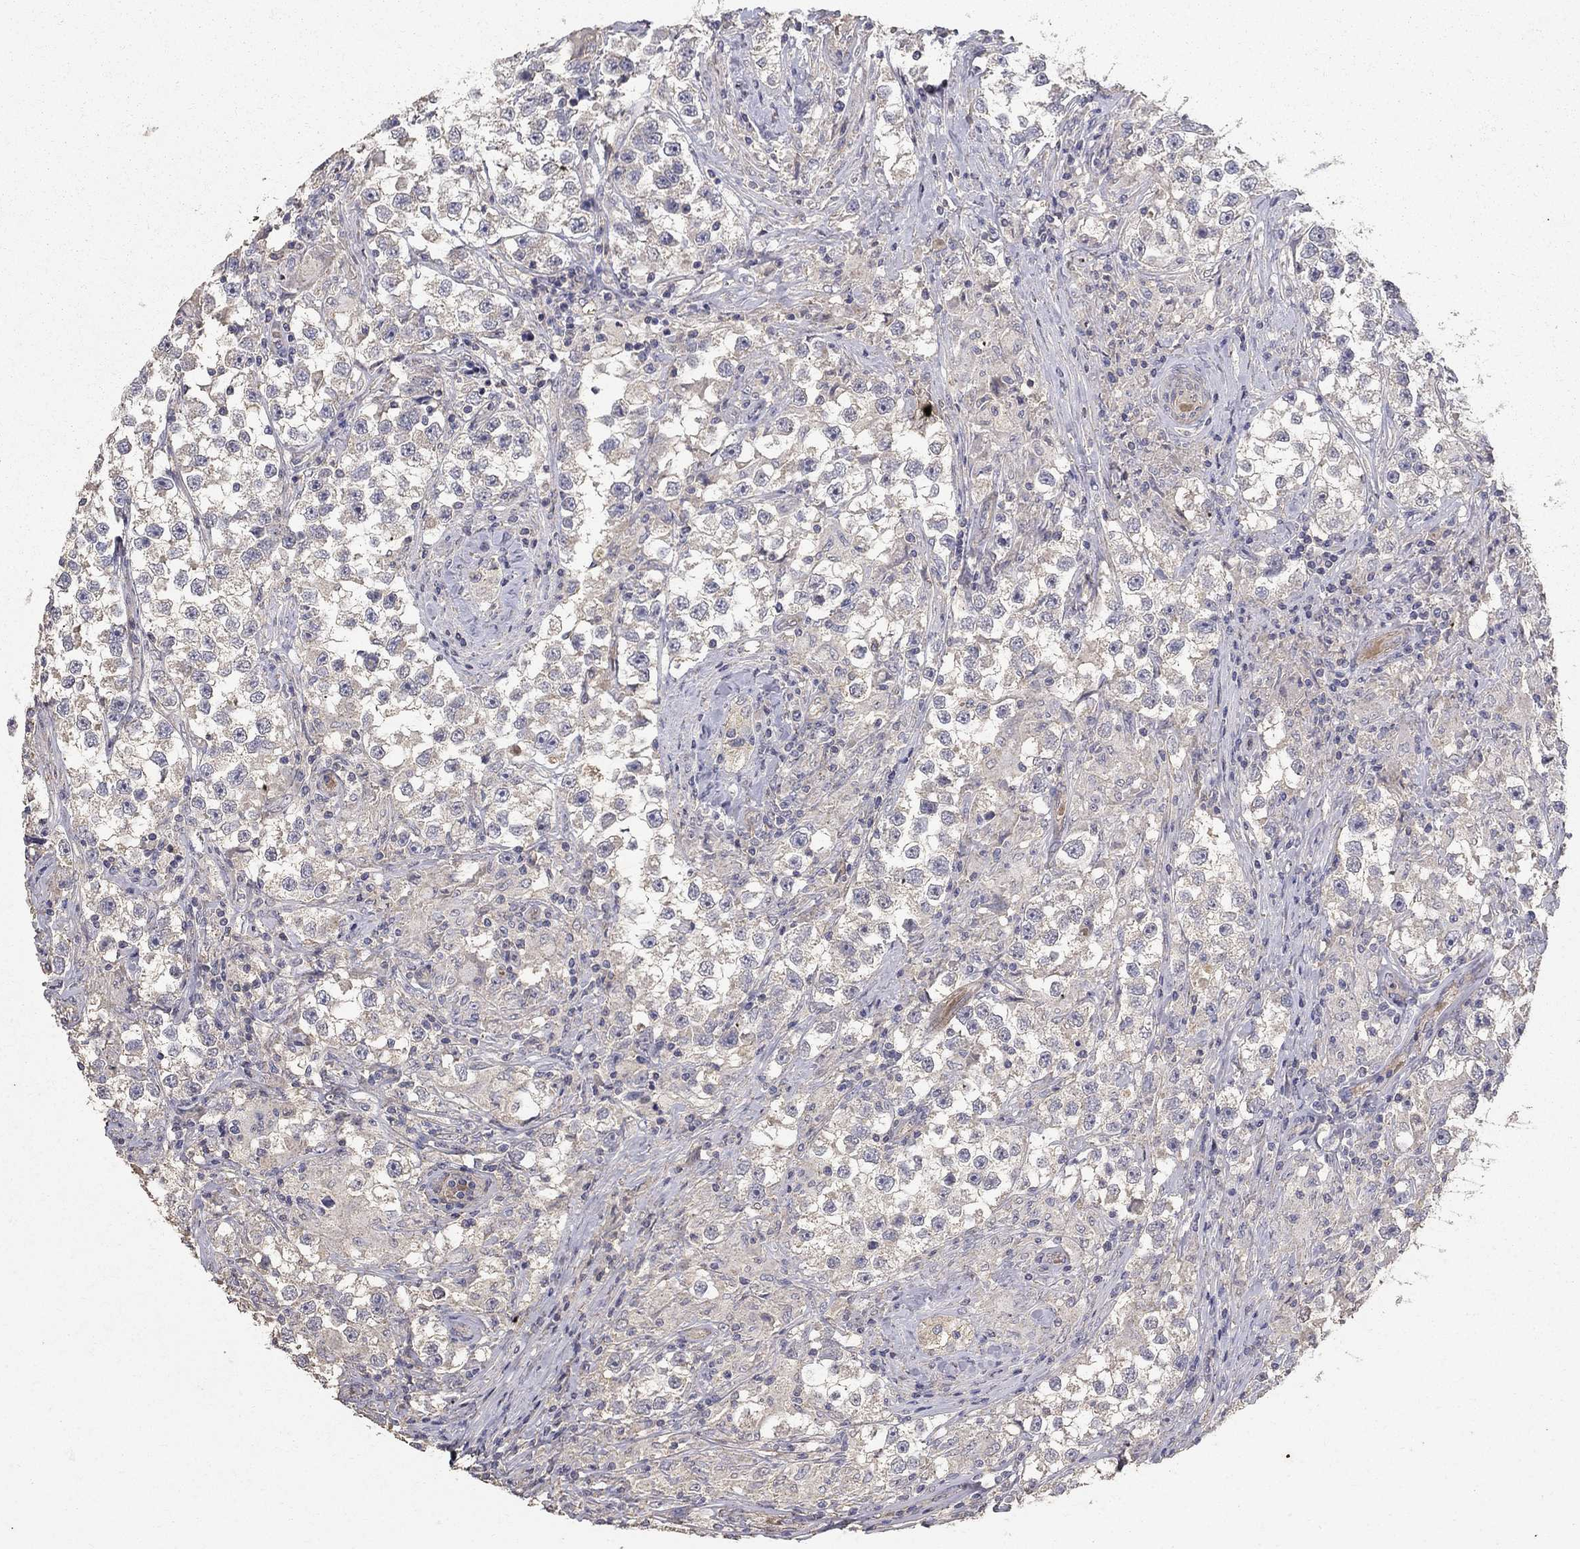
{"staining": {"intensity": "negative", "quantity": "none", "location": "none"}, "tissue": "testis cancer", "cell_type": "Tumor cells", "image_type": "cancer", "snomed": [{"axis": "morphology", "description": "Seminoma, NOS"}, {"axis": "topography", "description": "Testis"}], "caption": "Tumor cells are negative for brown protein staining in testis cancer.", "gene": "MPP2", "patient": {"sex": "male", "age": 46}}